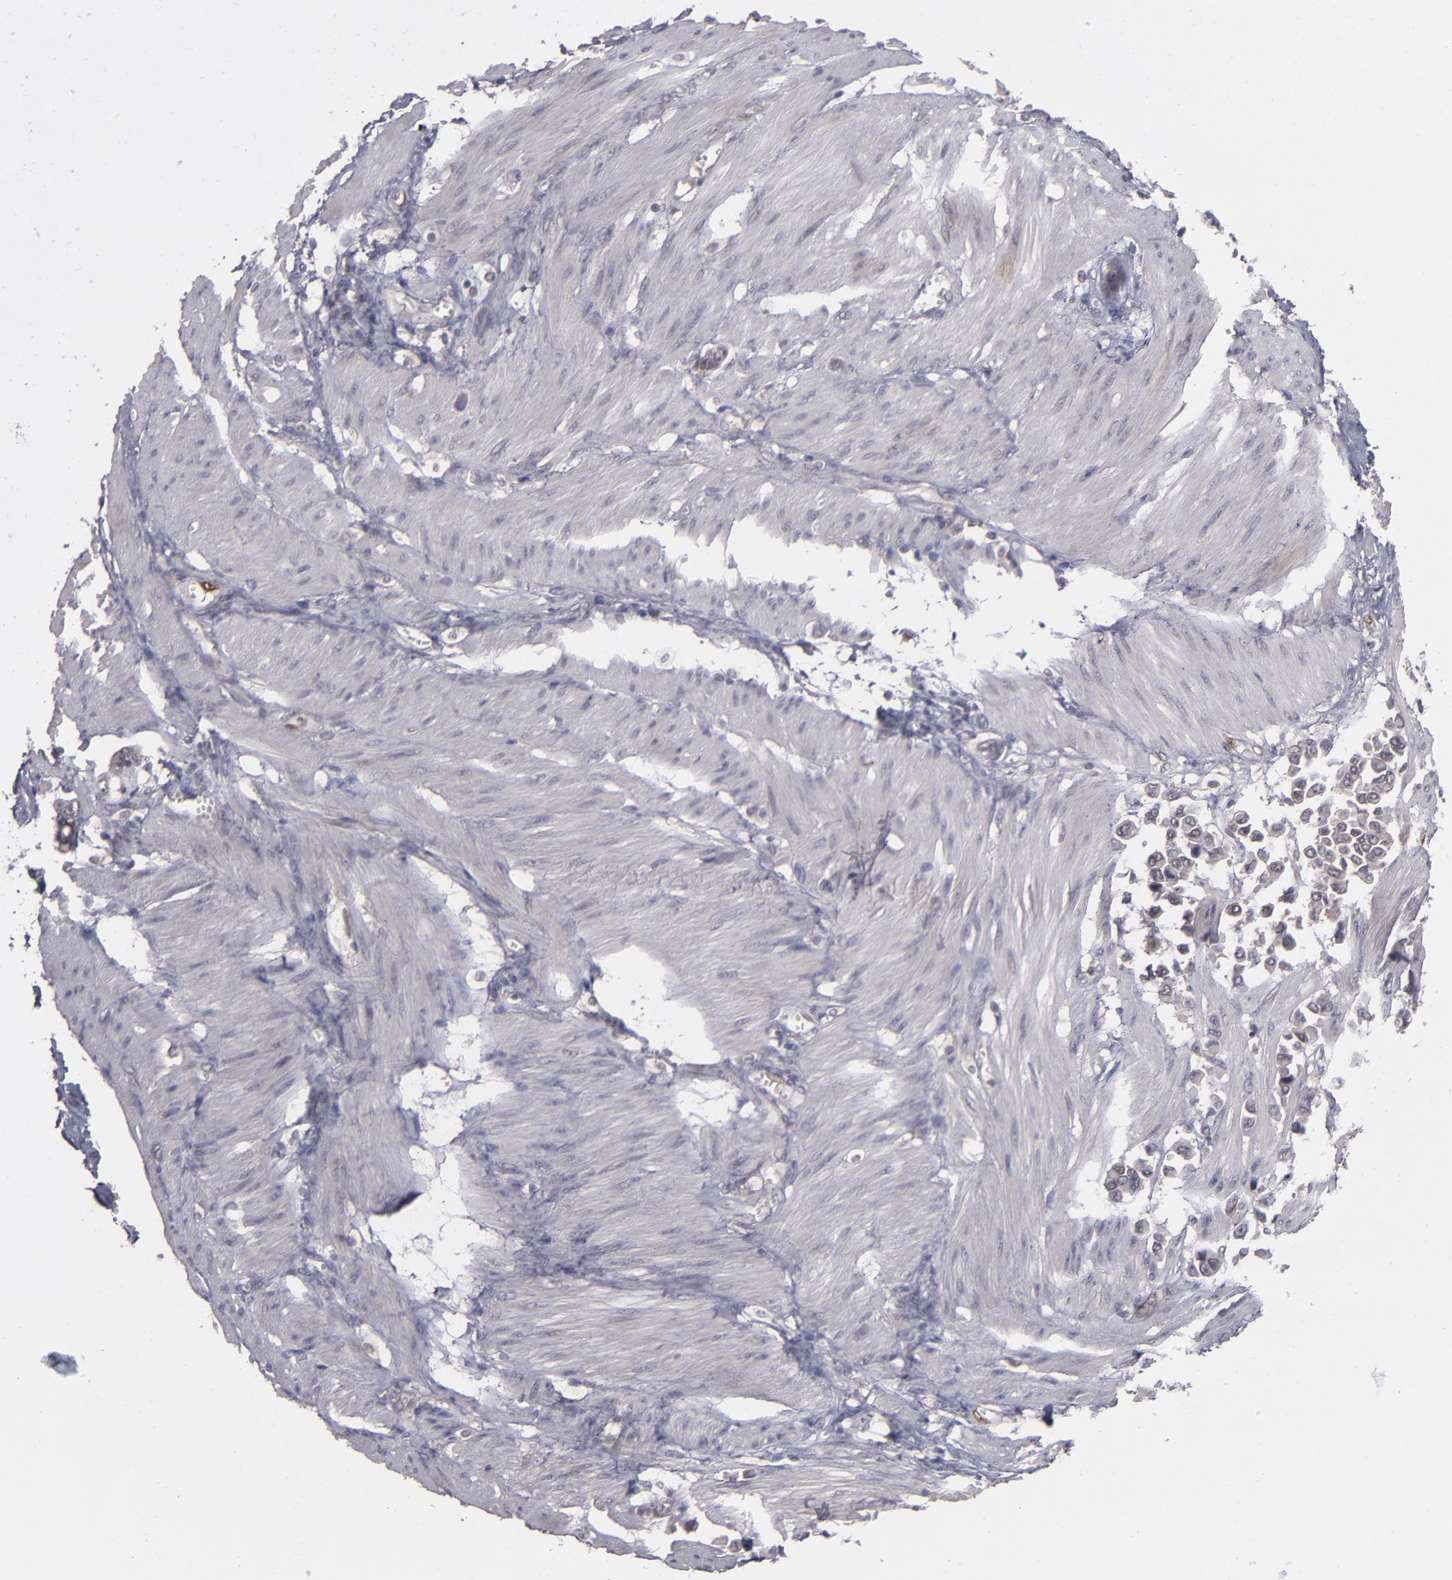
{"staining": {"intensity": "weak", "quantity": "25%-75%", "location": "cytoplasmic/membranous,nuclear"}, "tissue": "stomach cancer", "cell_type": "Tumor cells", "image_type": "cancer", "snomed": [{"axis": "morphology", "description": "Adenocarcinoma, NOS"}, {"axis": "topography", "description": "Stomach"}], "caption": "Stomach adenocarcinoma was stained to show a protein in brown. There is low levels of weak cytoplasmic/membranous and nuclear staining in about 25%-75% of tumor cells.", "gene": "TYMS", "patient": {"sex": "male", "age": 78}}